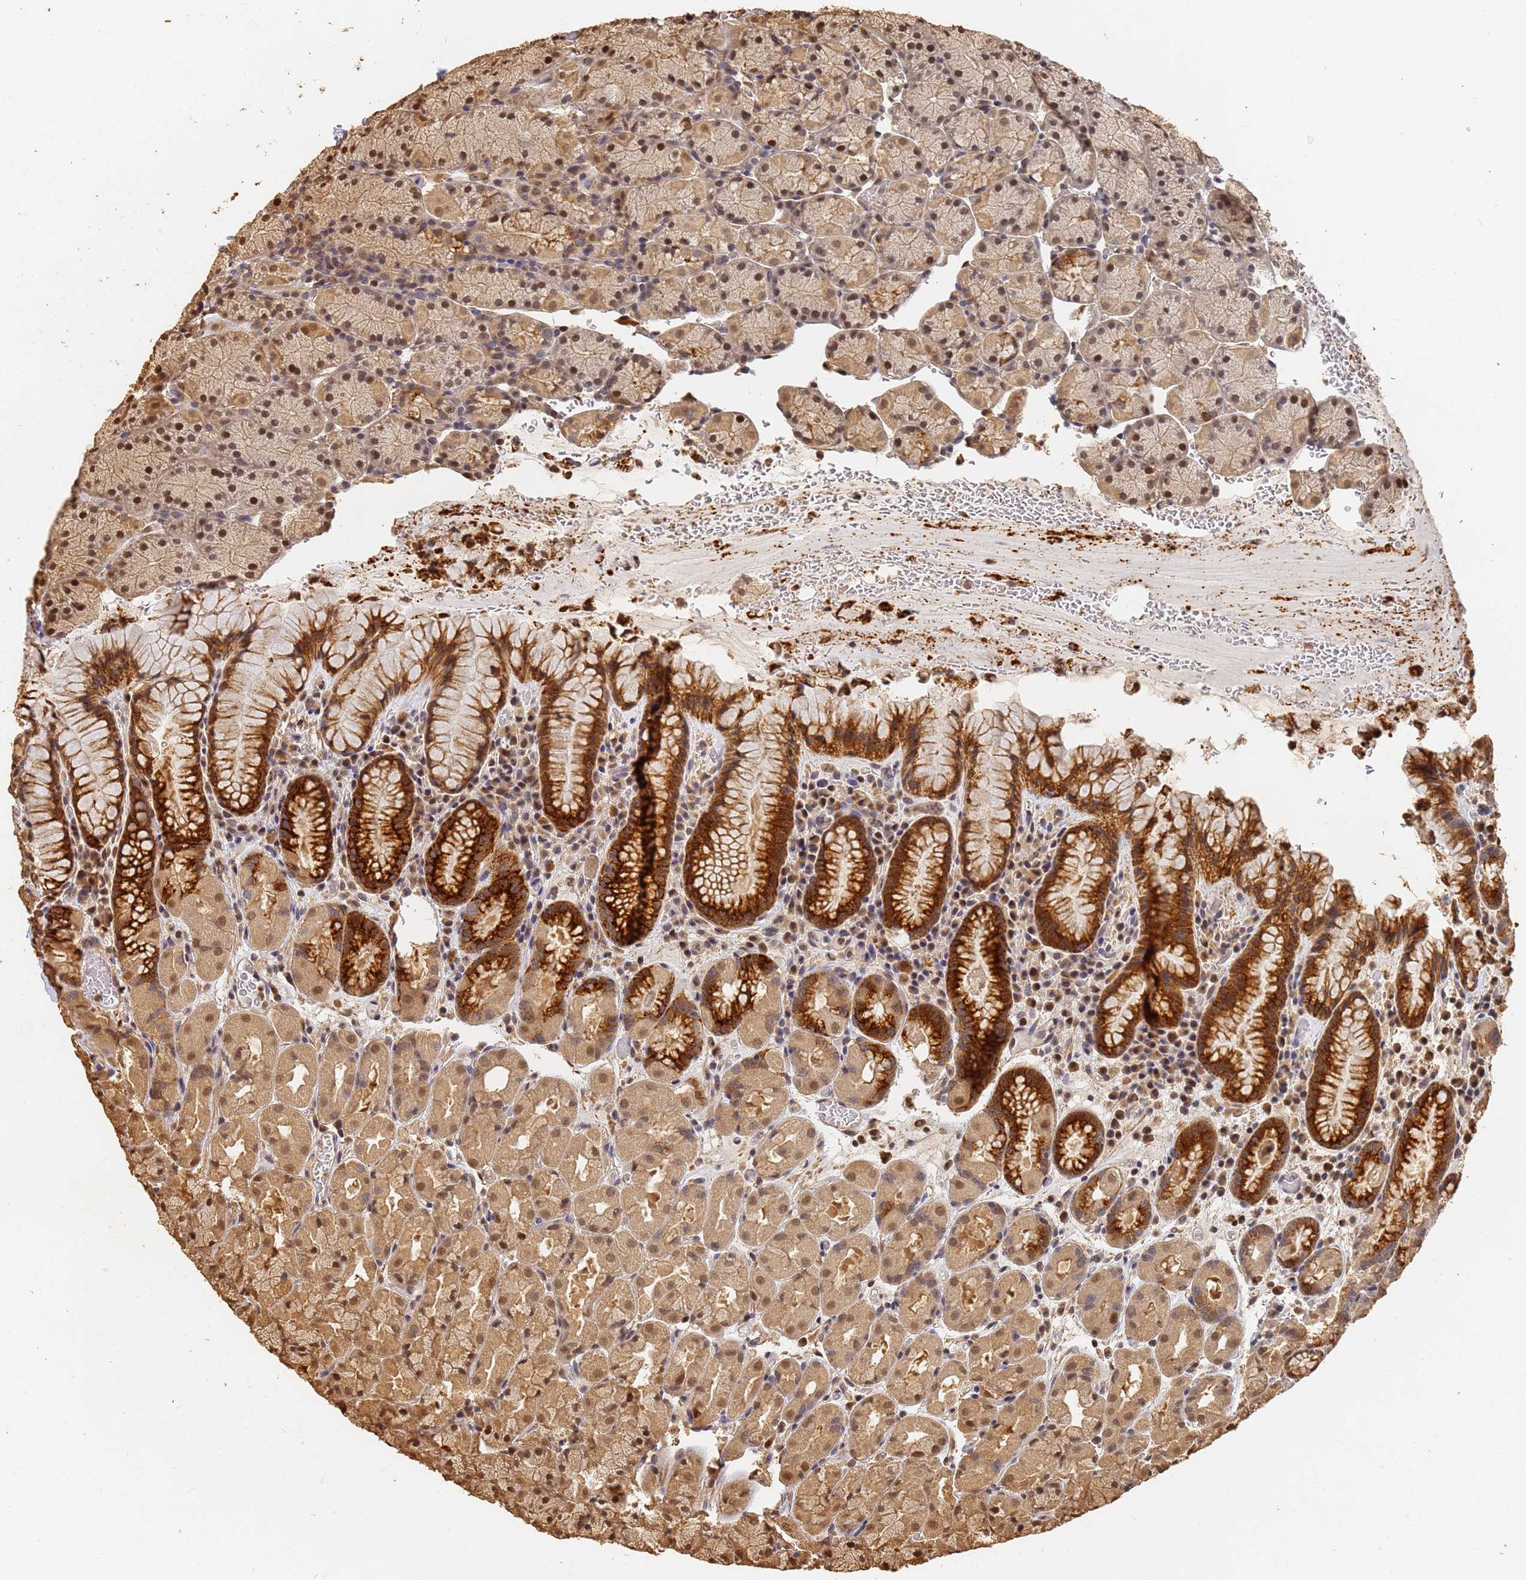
{"staining": {"intensity": "strong", "quantity": "25%-75%", "location": "cytoplasmic/membranous,nuclear"}, "tissue": "stomach", "cell_type": "Glandular cells", "image_type": "normal", "snomed": [{"axis": "morphology", "description": "Normal tissue, NOS"}, {"axis": "topography", "description": "Stomach, upper"}, {"axis": "topography", "description": "Stomach, lower"}], "caption": "Glandular cells reveal high levels of strong cytoplasmic/membranous,nuclear staining in approximately 25%-75% of cells in unremarkable human stomach.", "gene": "JAK2", "patient": {"sex": "male", "age": 80}}